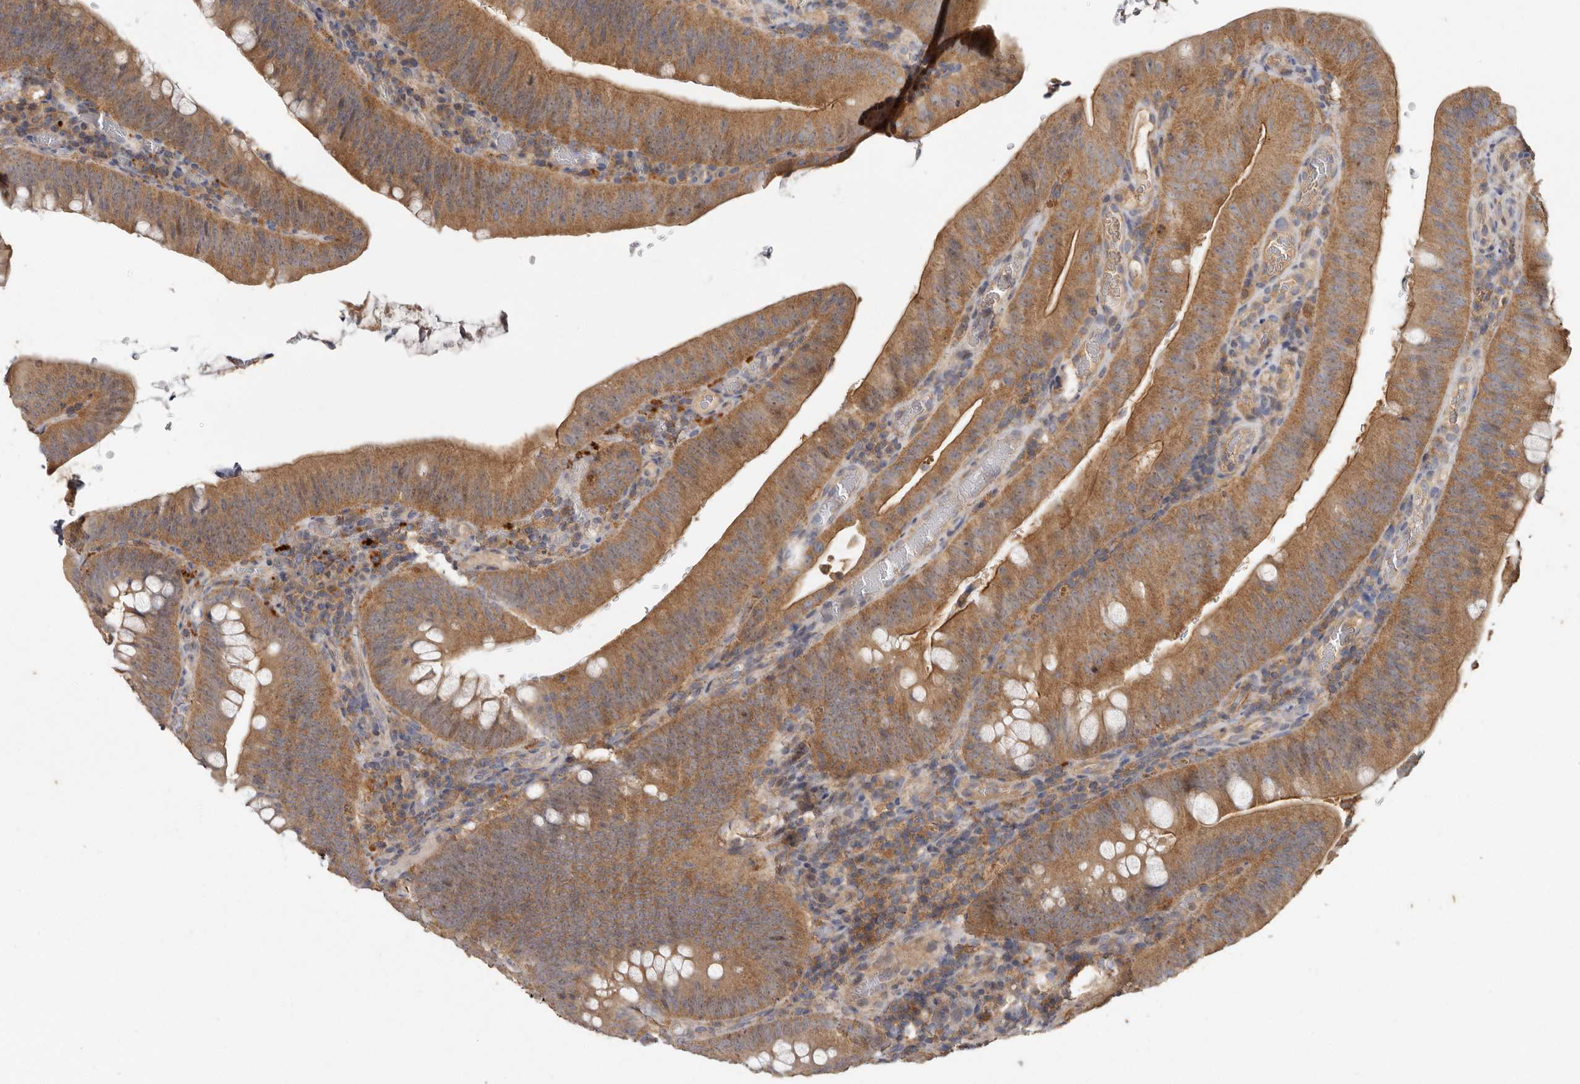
{"staining": {"intensity": "moderate", "quantity": ">75%", "location": "cytoplasmic/membranous"}, "tissue": "colorectal cancer", "cell_type": "Tumor cells", "image_type": "cancer", "snomed": [{"axis": "morphology", "description": "Normal tissue, NOS"}, {"axis": "topography", "description": "Colon"}], "caption": "The photomicrograph exhibits staining of colorectal cancer, revealing moderate cytoplasmic/membranous protein expression (brown color) within tumor cells.", "gene": "RWDD1", "patient": {"sex": "female", "age": 82}}